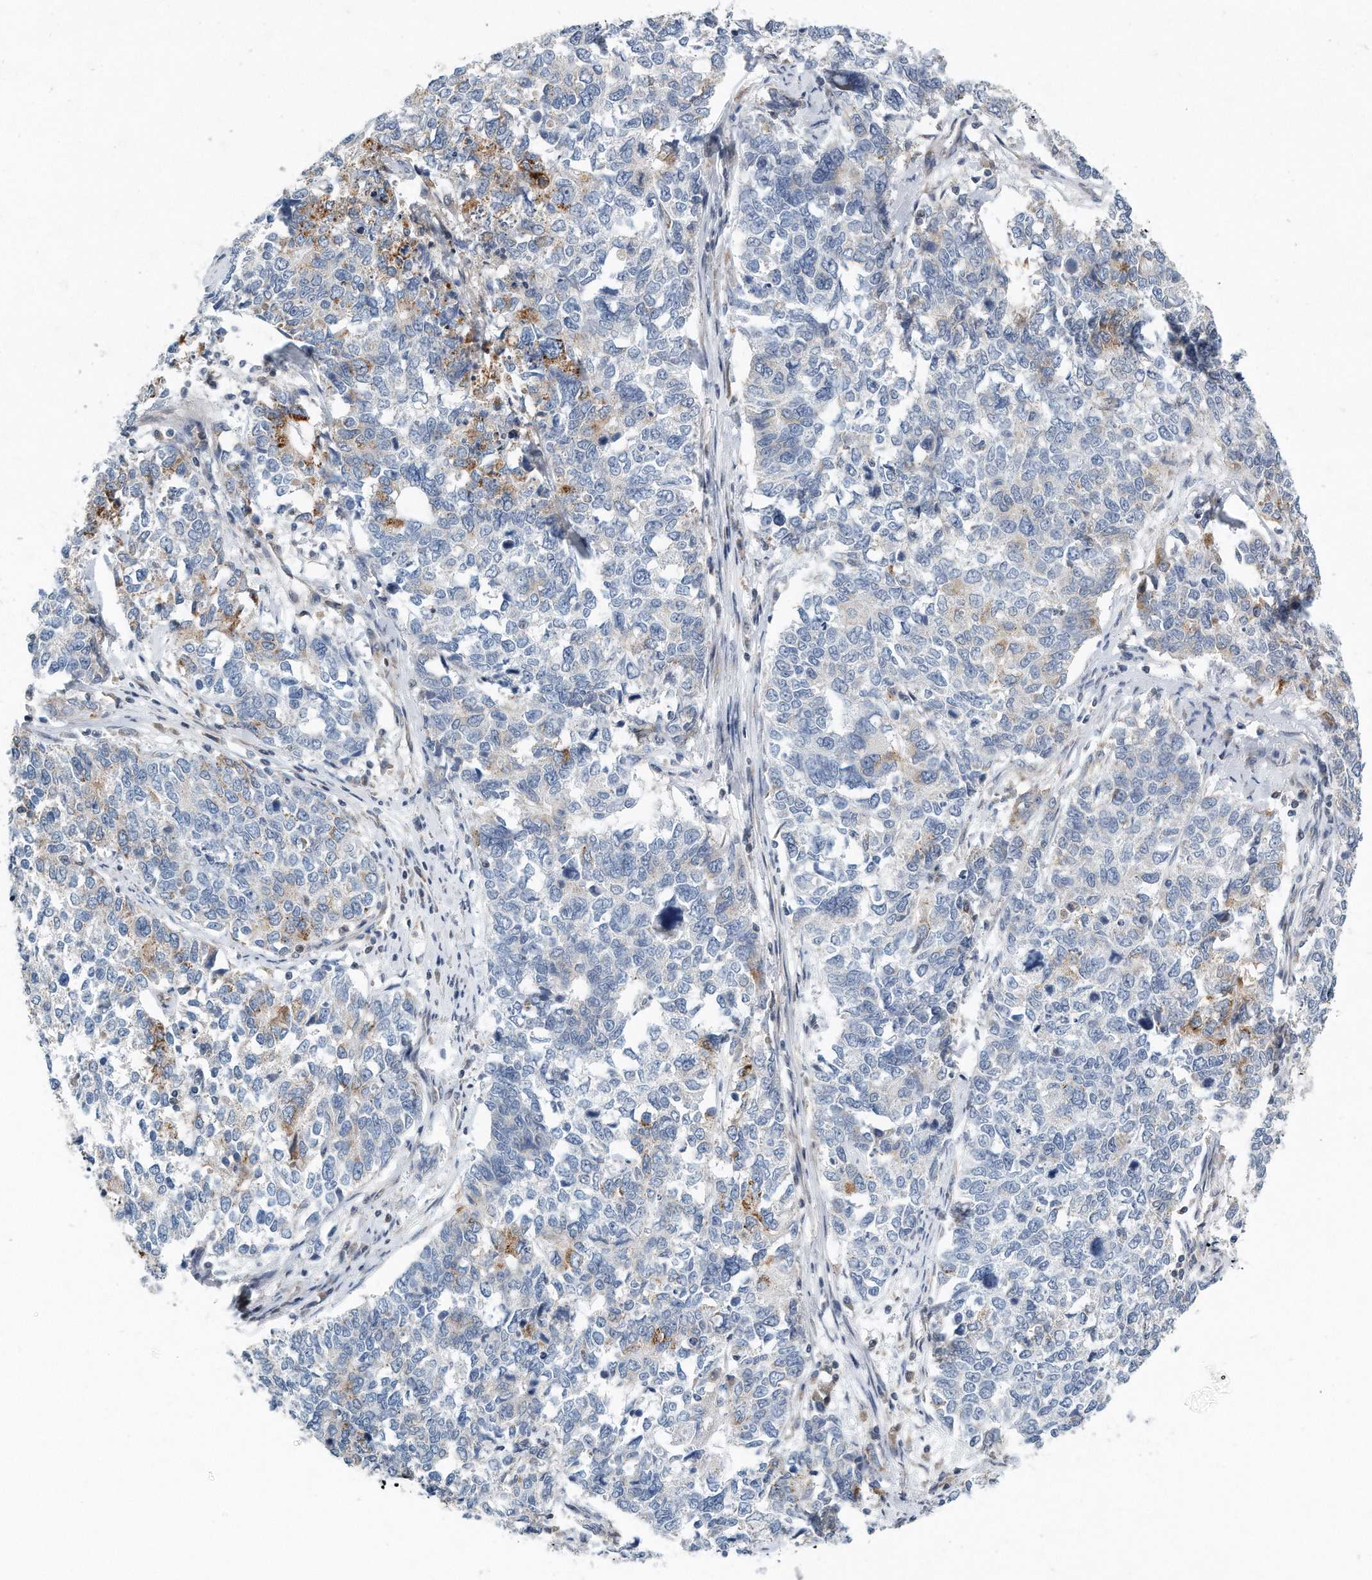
{"staining": {"intensity": "moderate", "quantity": "<25%", "location": "cytoplasmic/membranous"}, "tissue": "cervical cancer", "cell_type": "Tumor cells", "image_type": "cancer", "snomed": [{"axis": "morphology", "description": "Squamous cell carcinoma, NOS"}, {"axis": "topography", "description": "Cervix"}], "caption": "Cervical squamous cell carcinoma tissue displays moderate cytoplasmic/membranous staining in about <25% of tumor cells, visualized by immunohistochemistry. The staining is performed using DAB (3,3'-diaminobenzidine) brown chromogen to label protein expression. The nuclei are counter-stained blue using hematoxylin.", "gene": "VLDLR", "patient": {"sex": "female", "age": 63}}